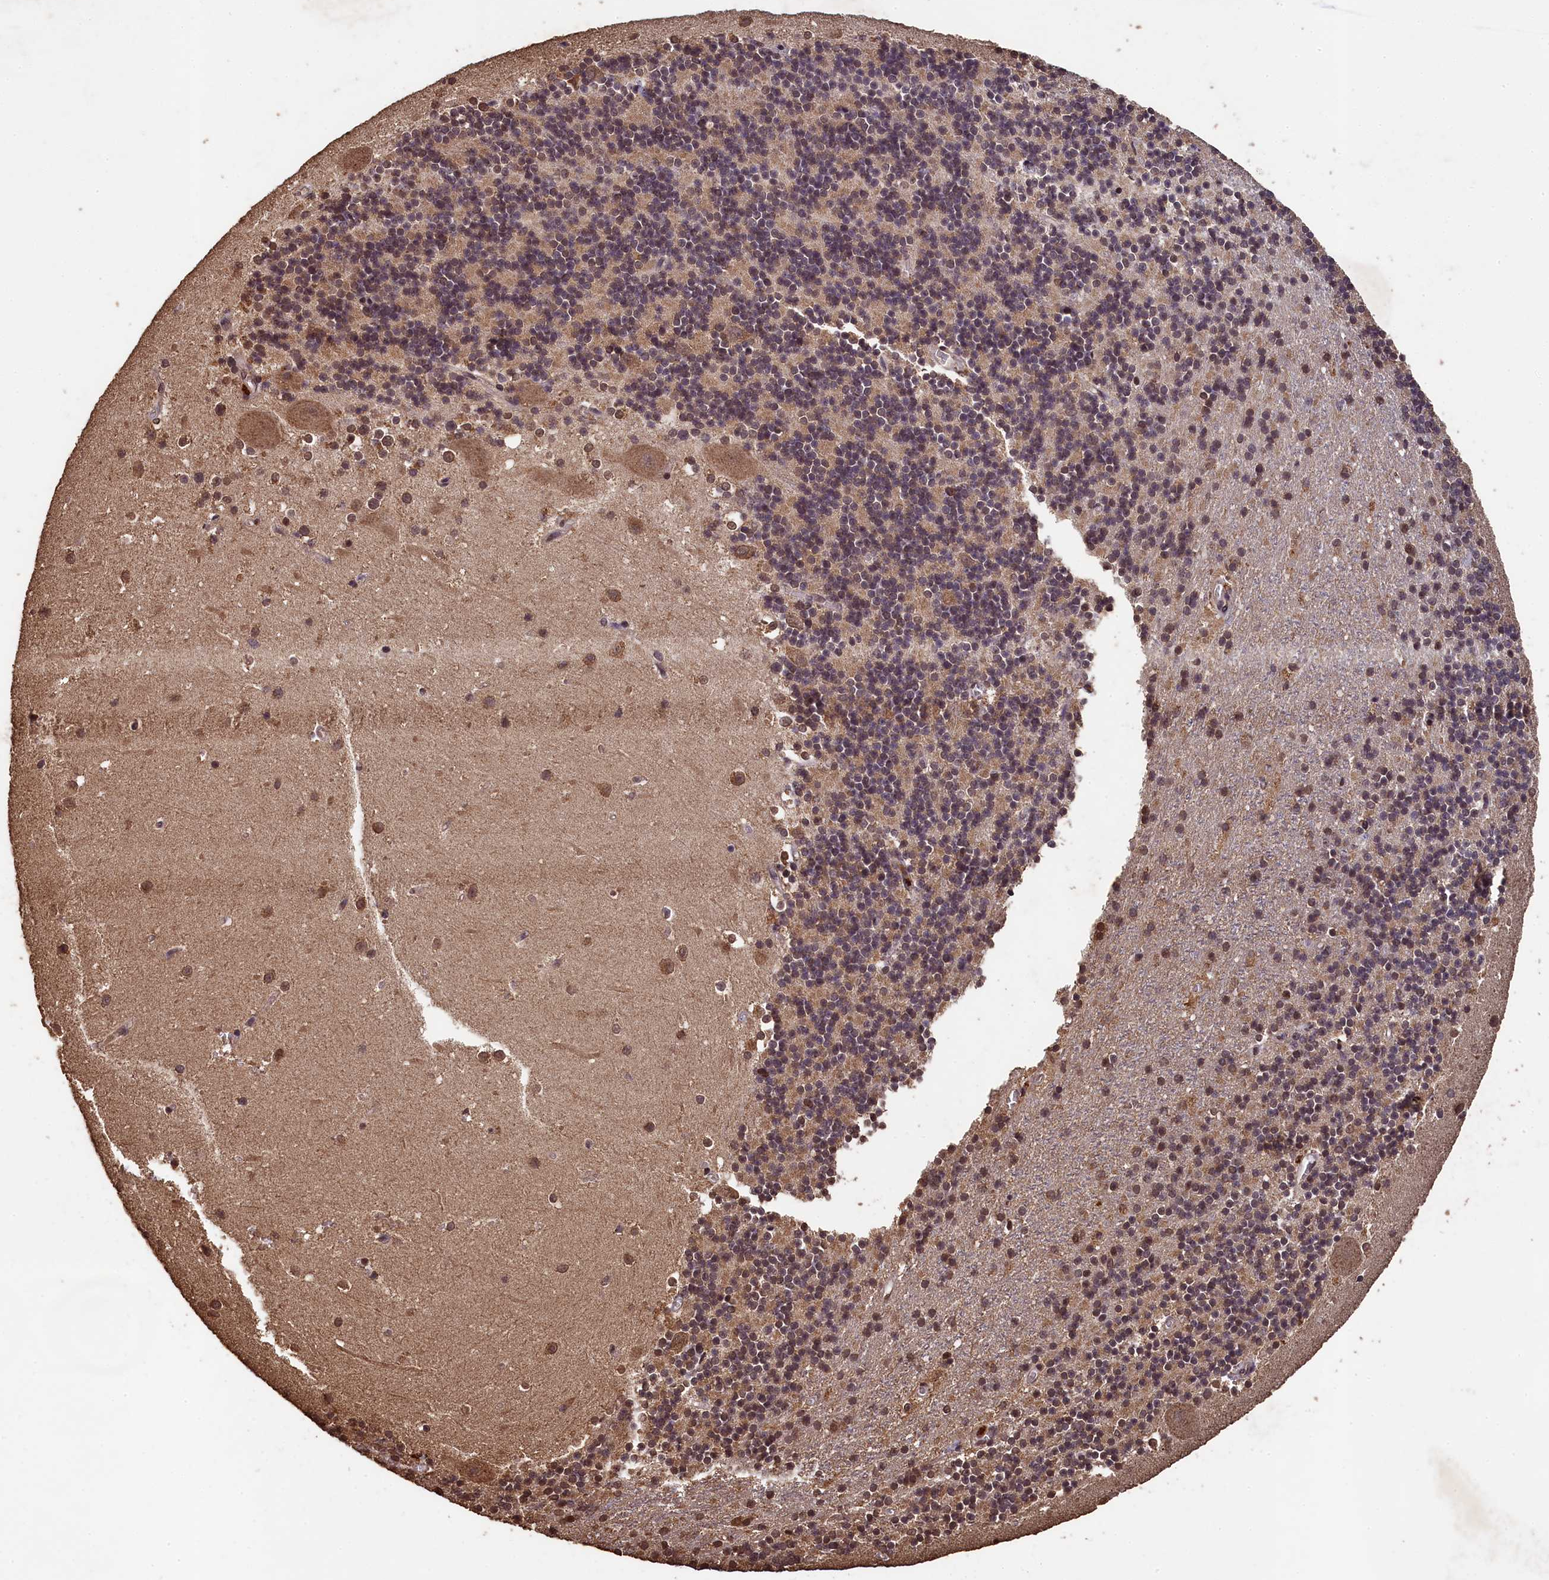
{"staining": {"intensity": "weak", "quantity": "25%-75%", "location": "cytoplasmic/membranous,nuclear"}, "tissue": "cerebellum", "cell_type": "Cells in granular layer", "image_type": "normal", "snomed": [{"axis": "morphology", "description": "Normal tissue, NOS"}, {"axis": "topography", "description": "Cerebellum"}], "caption": "Immunohistochemistry (IHC) (DAB) staining of benign cerebellum reveals weak cytoplasmic/membranous,nuclear protein positivity in about 25%-75% of cells in granular layer. (Stains: DAB in brown, nuclei in blue, Microscopy: brightfield microscopy at high magnification).", "gene": "CEP57L1", "patient": {"sex": "male", "age": 54}}